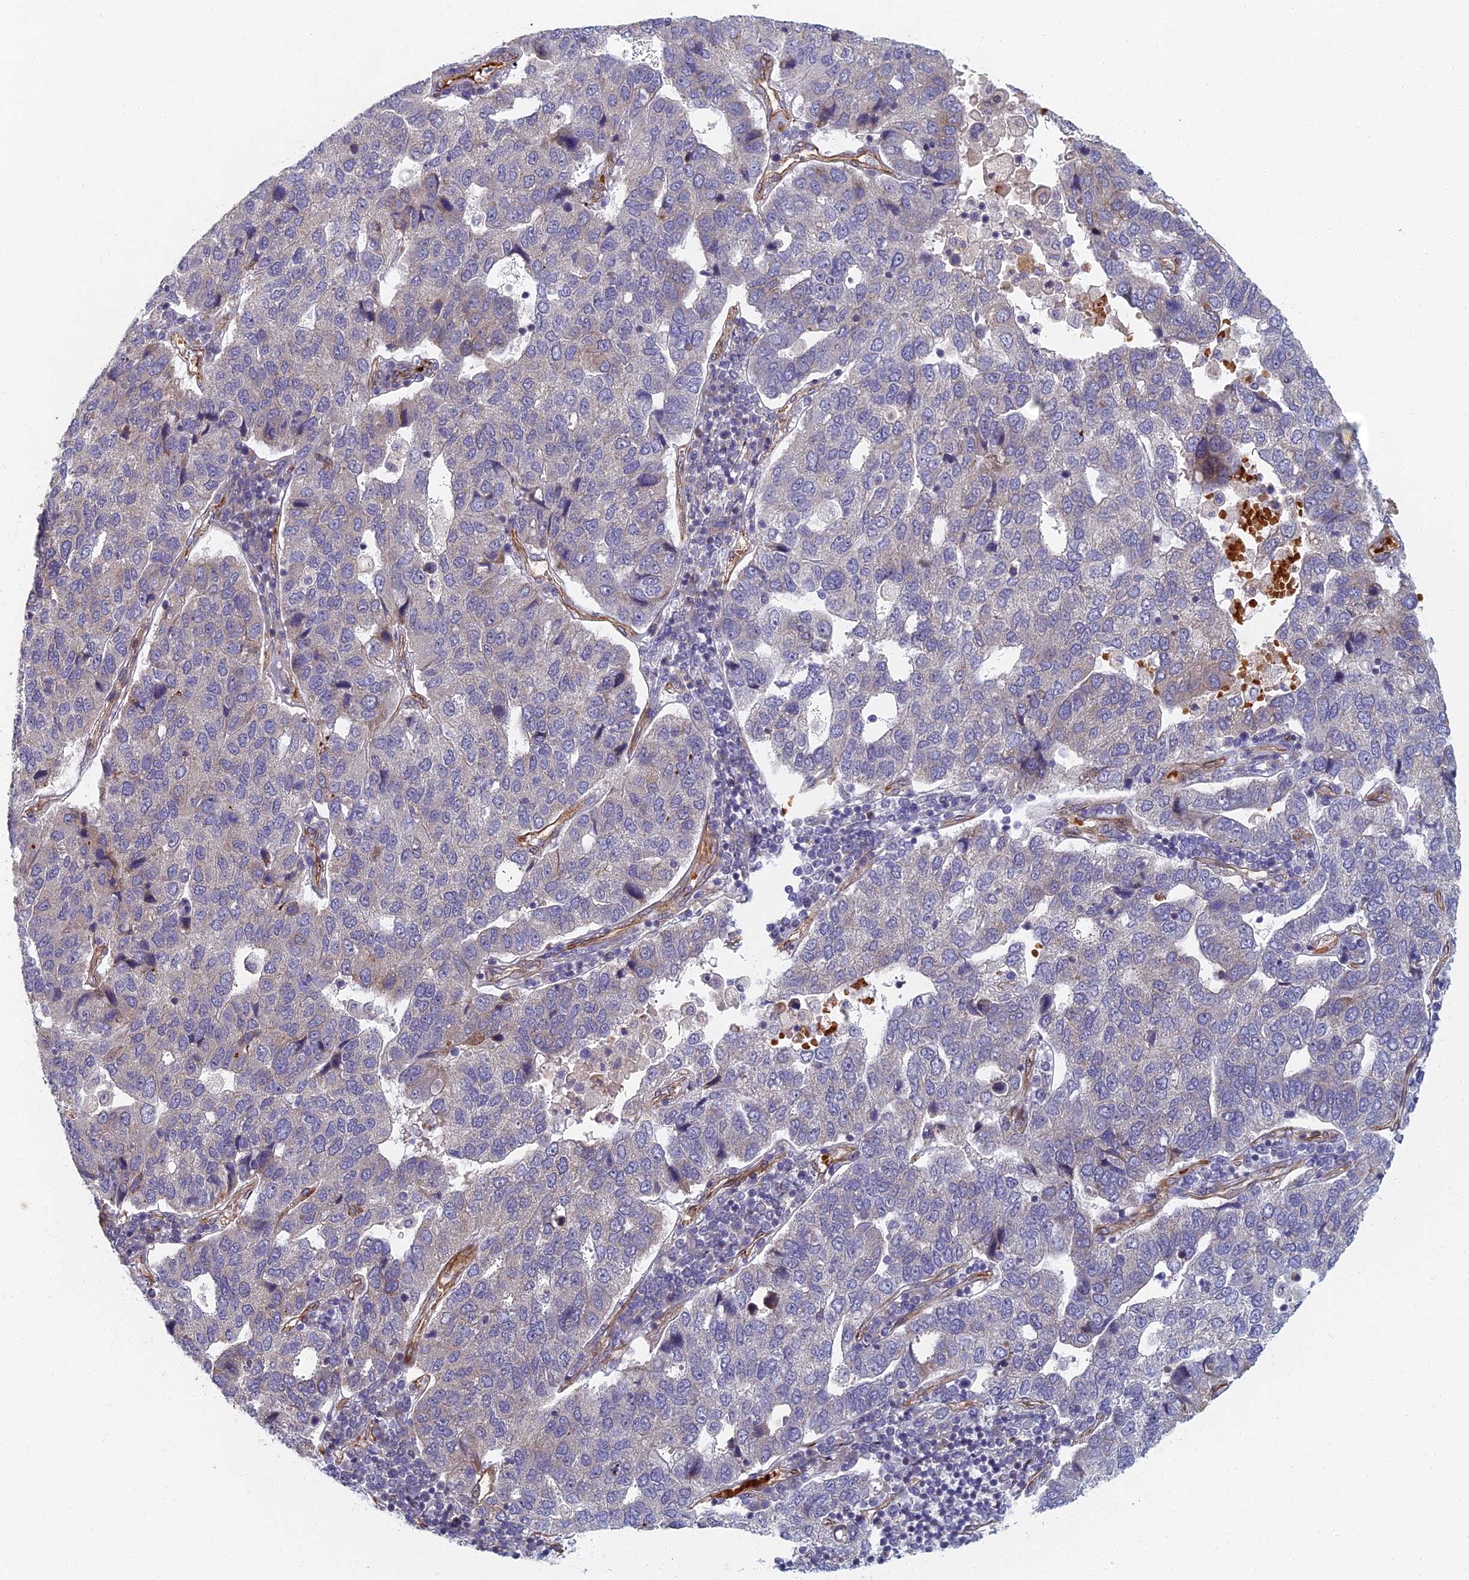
{"staining": {"intensity": "negative", "quantity": "none", "location": "none"}, "tissue": "pancreatic cancer", "cell_type": "Tumor cells", "image_type": "cancer", "snomed": [{"axis": "morphology", "description": "Adenocarcinoma, NOS"}, {"axis": "topography", "description": "Pancreas"}], "caption": "Tumor cells are negative for brown protein staining in adenocarcinoma (pancreatic).", "gene": "ABCB10", "patient": {"sex": "female", "age": 61}}